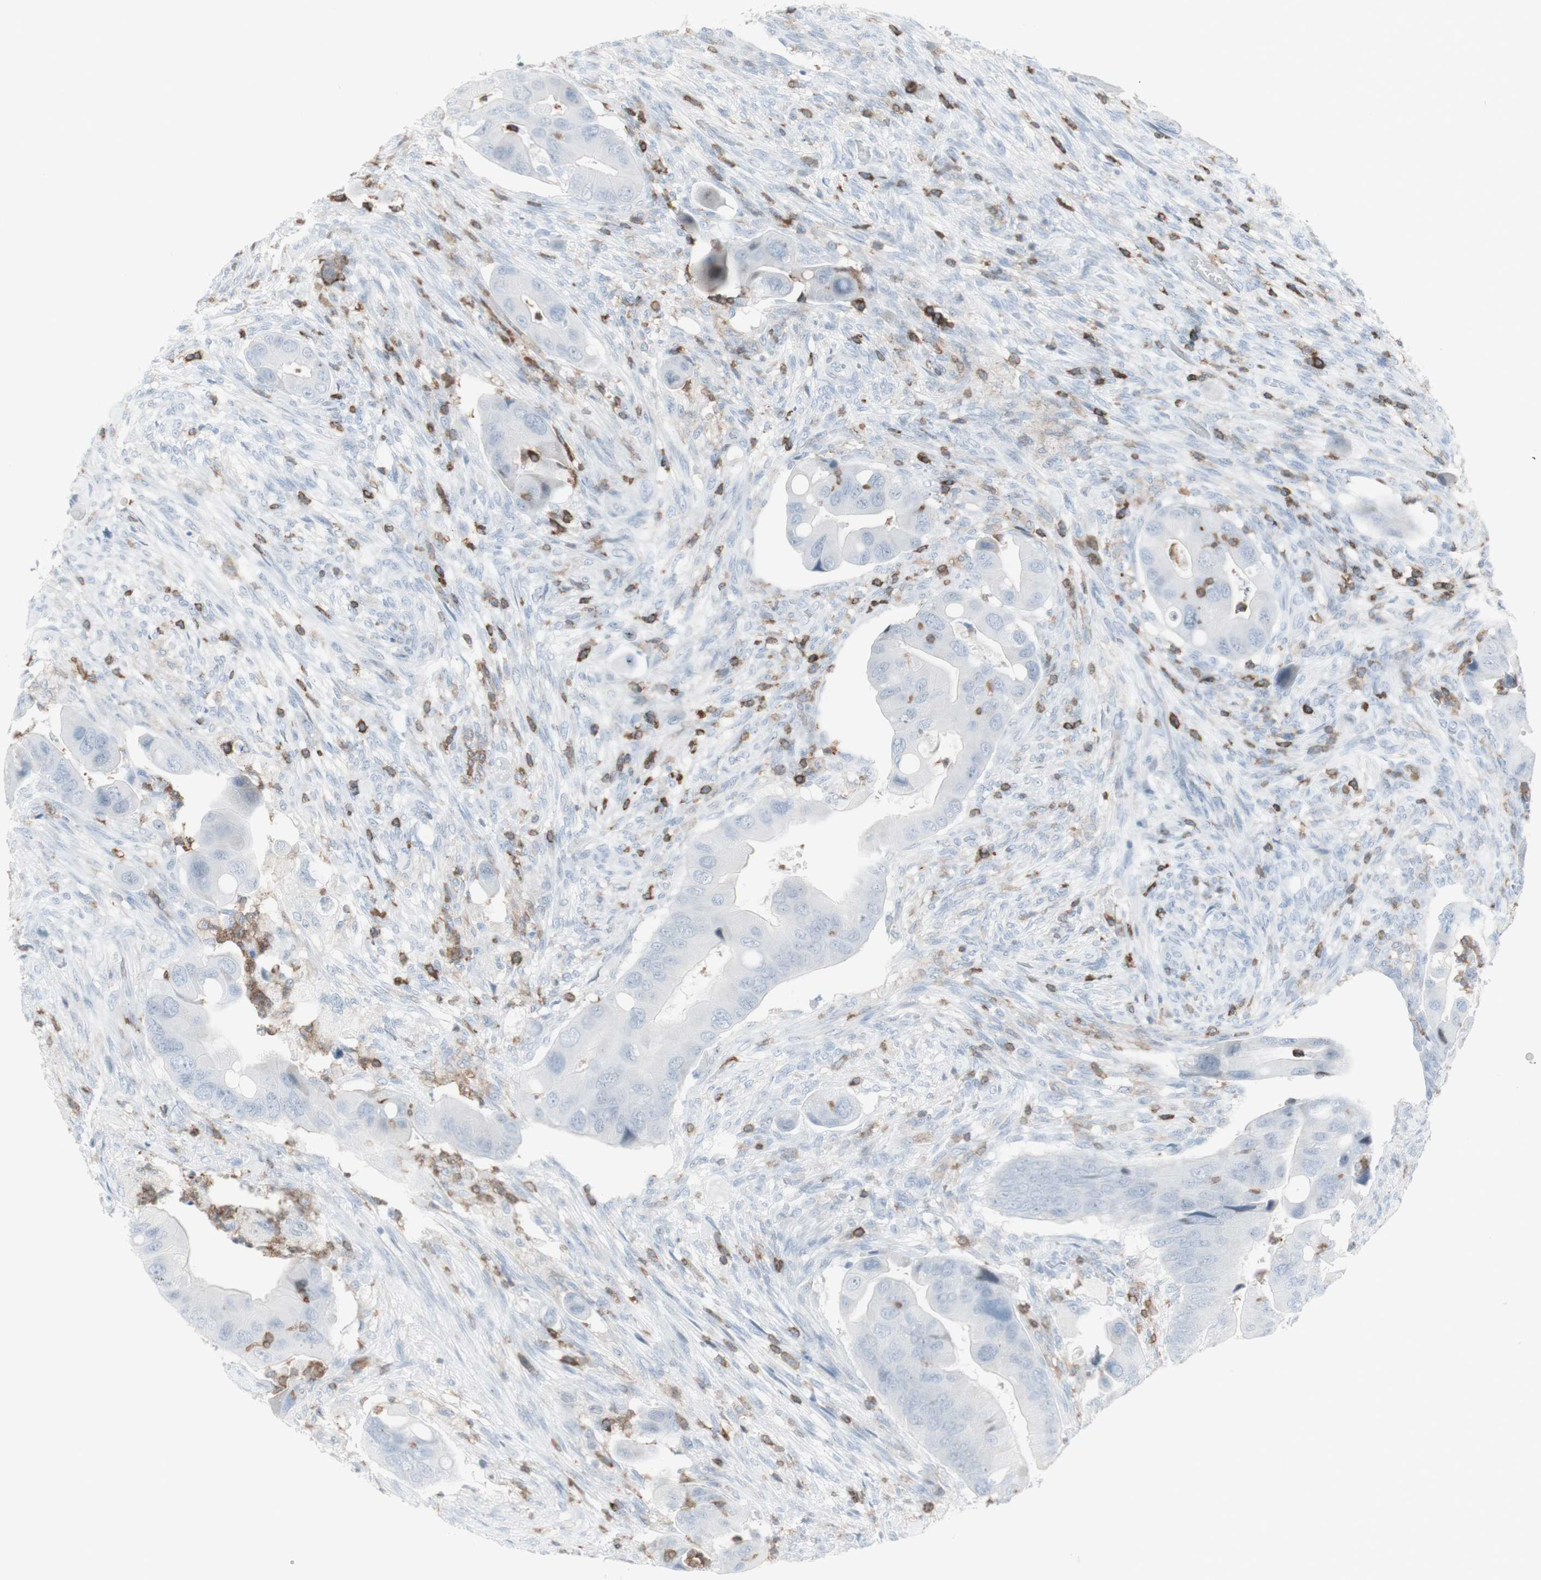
{"staining": {"intensity": "negative", "quantity": "none", "location": "none"}, "tissue": "colorectal cancer", "cell_type": "Tumor cells", "image_type": "cancer", "snomed": [{"axis": "morphology", "description": "Adenocarcinoma, NOS"}, {"axis": "topography", "description": "Rectum"}], "caption": "Human colorectal adenocarcinoma stained for a protein using IHC reveals no expression in tumor cells.", "gene": "NRG1", "patient": {"sex": "female", "age": 57}}